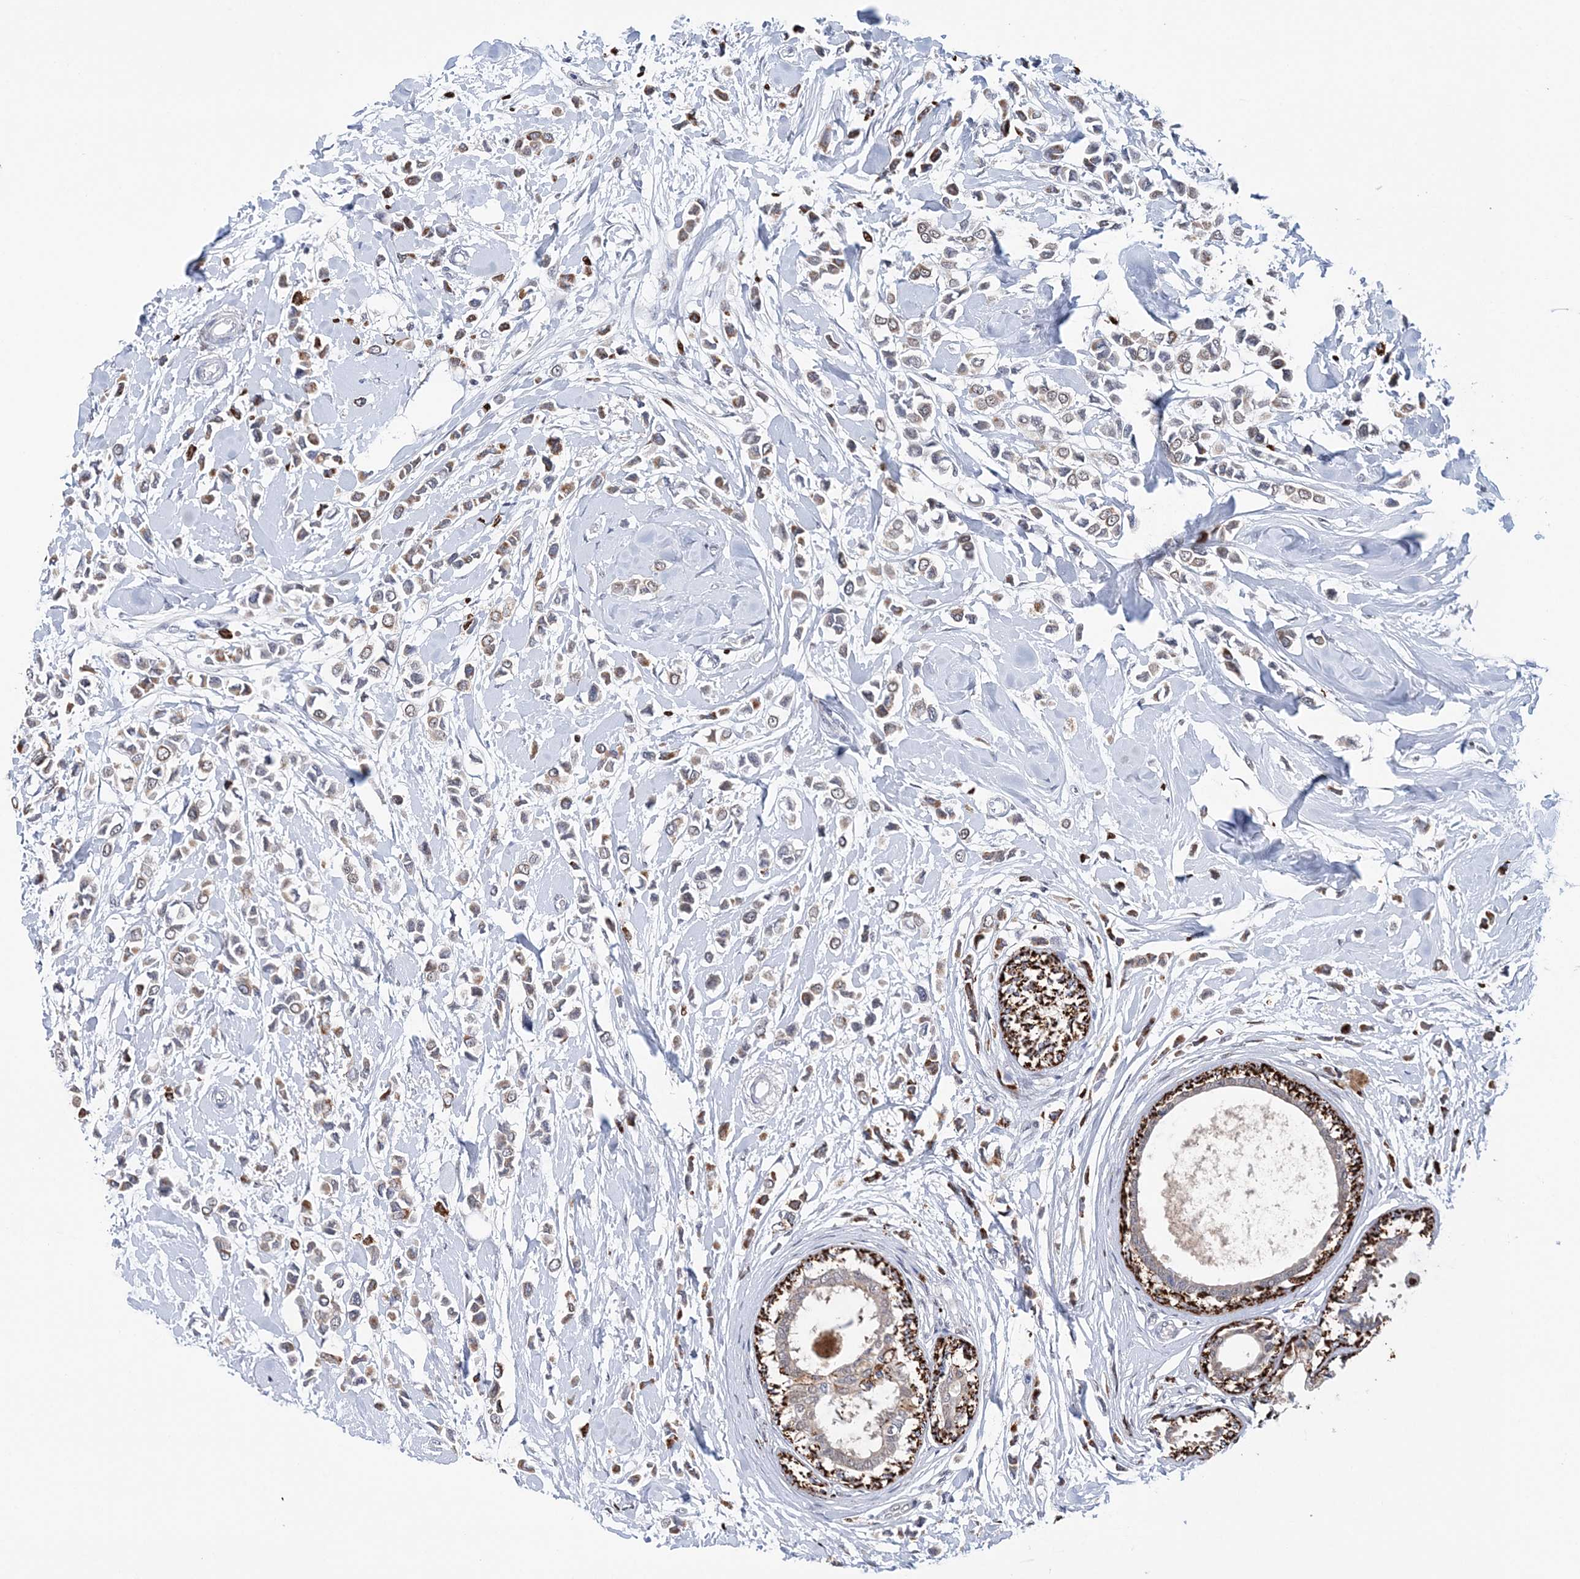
{"staining": {"intensity": "moderate", "quantity": "25%-75%", "location": "cytoplasmic/membranous"}, "tissue": "breast cancer", "cell_type": "Tumor cells", "image_type": "cancer", "snomed": [{"axis": "morphology", "description": "Lobular carcinoma"}, {"axis": "topography", "description": "Breast"}], "caption": "Protein positivity by IHC shows moderate cytoplasmic/membranous expression in approximately 25%-75% of tumor cells in breast lobular carcinoma.", "gene": "NIT2", "patient": {"sex": "female", "age": 51}}